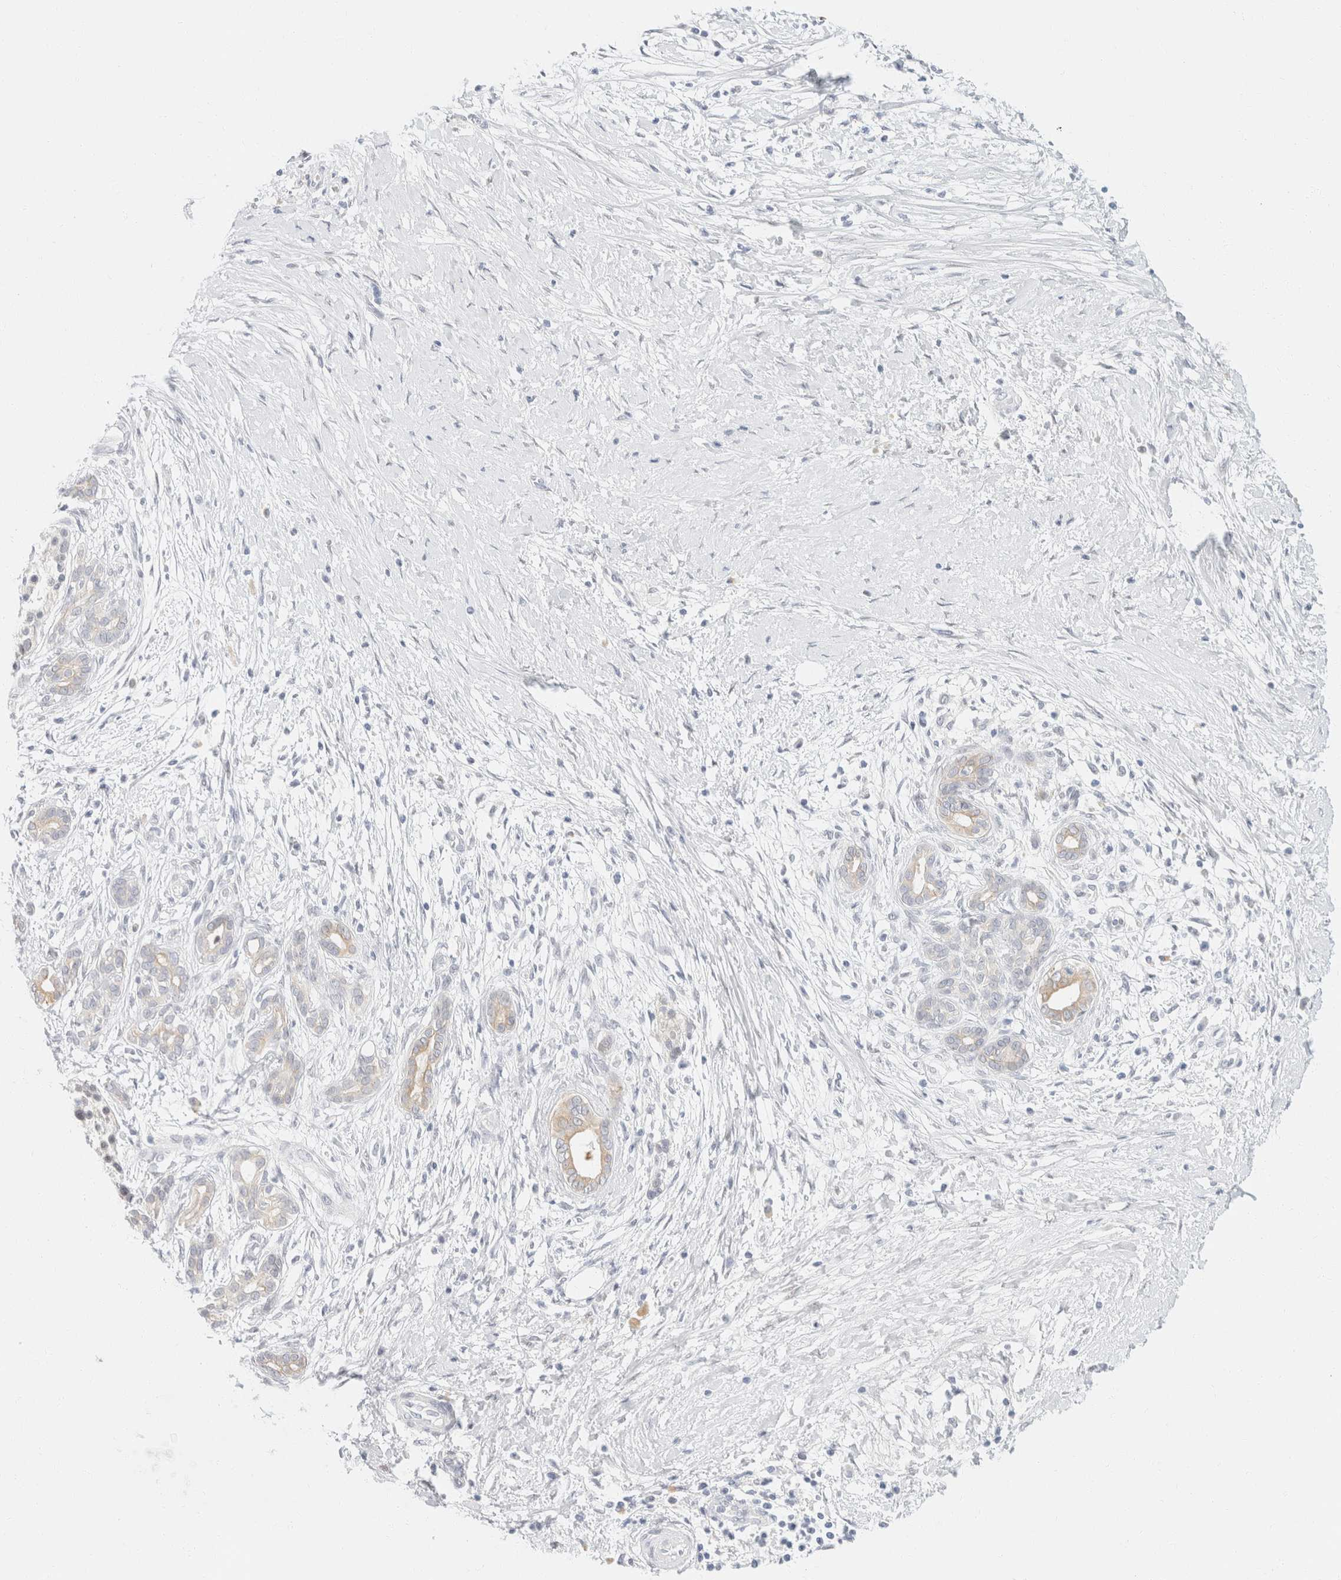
{"staining": {"intensity": "weak", "quantity": "<25%", "location": "cytoplasmic/membranous"}, "tissue": "pancreatic cancer", "cell_type": "Tumor cells", "image_type": "cancer", "snomed": [{"axis": "morphology", "description": "Adenocarcinoma, NOS"}, {"axis": "topography", "description": "Pancreas"}], "caption": "An immunohistochemistry (IHC) histopathology image of pancreatic cancer is shown. There is no staining in tumor cells of pancreatic cancer.", "gene": "KRT20", "patient": {"sex": "male", "age": 58}}